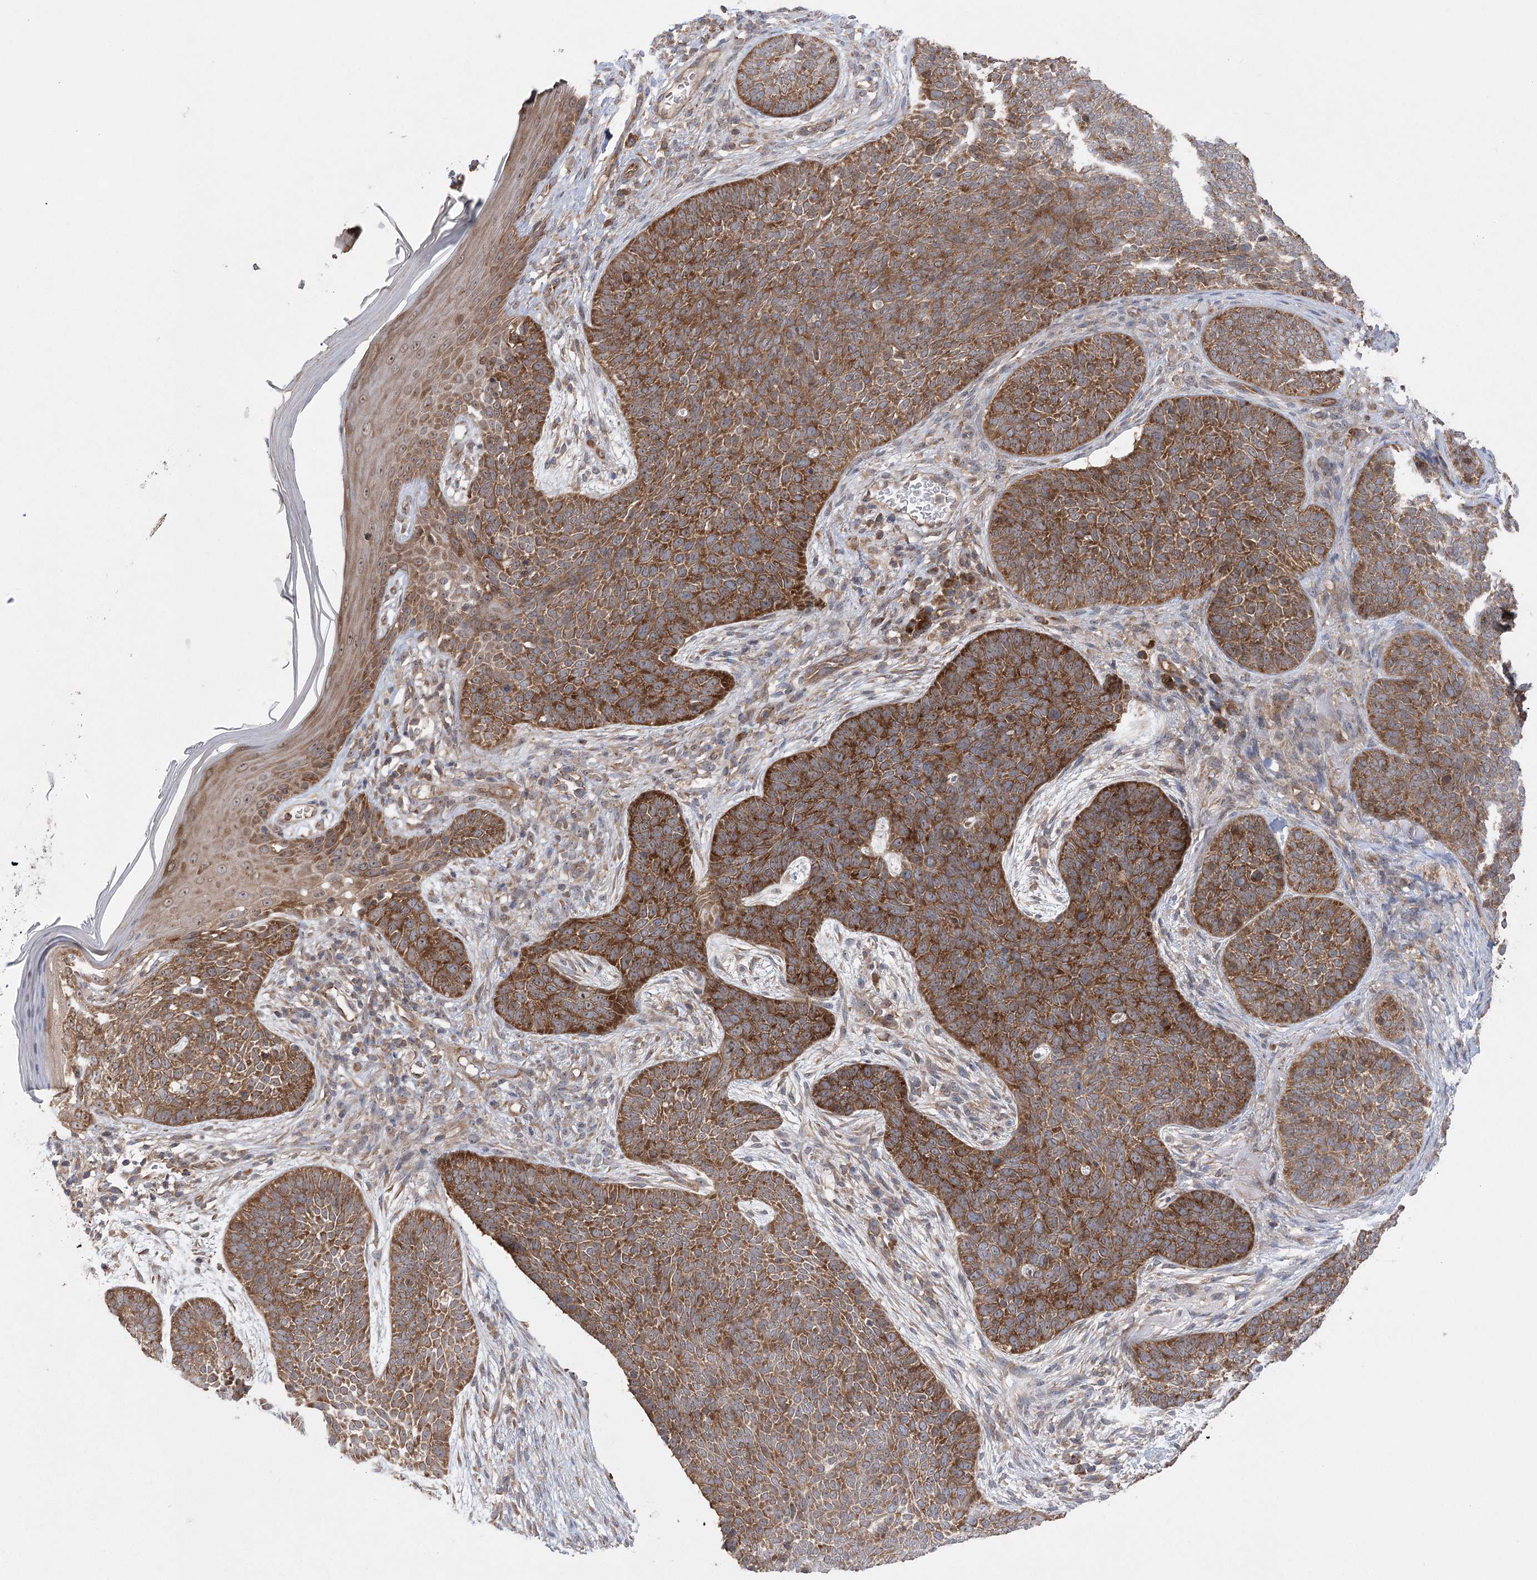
{"staining": {"intensity": "moderate", "quantity": ">75%", "location": "cytoplasmic/membranous"}, "tissue": "skin cancer", "cell_type": "Tumor cells", "image_type": "cancer", "snomed": [{"axis": "morphology", "description": "Basal cell carcinoma"}, {"axis": "topography", "description": "Skin"}], "caption": "Protein analysis of skin cancer tissue reveals moderate cytoplasmic/membranous expression in about >75% of tumor cells. The staining was performed using DAB, with brown indicating positive protein expression. Nuclei are stained blue with hematoxylin.", "gene": "EIF3A", "patient": {"sex": "male", "age": 85}}